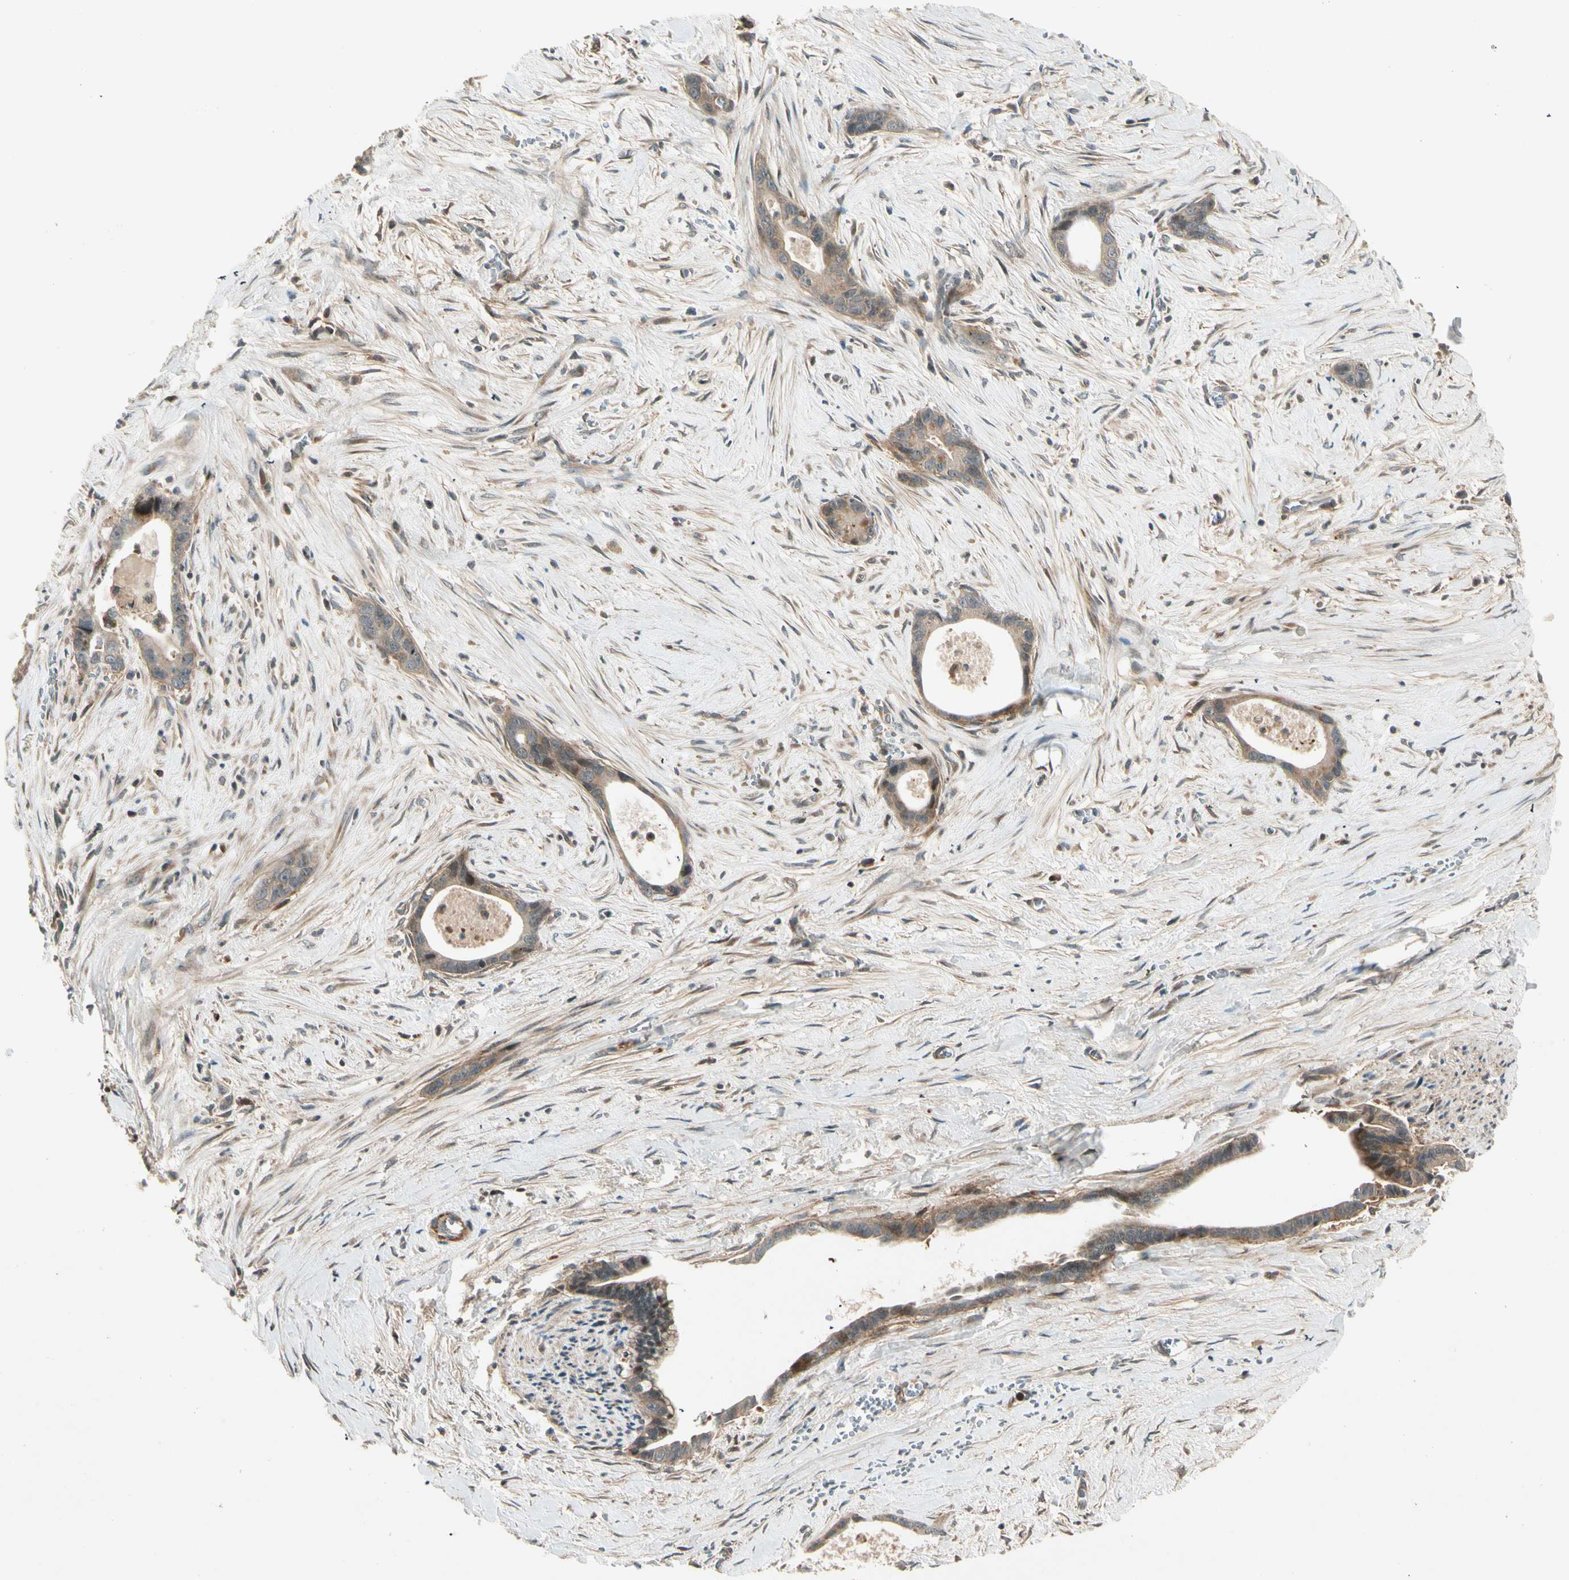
{"staining": {"intensity": "moderate", "quantity": ">75%", "location": "cytoplasmic/membranous"}, "tissue": "liver cancer", "cell_type": "Tumor cells", "image_type": "cancer", "snomed": [{"axis": "morphology", "description": "Cholangiocarcinoma"}, {"axis": "topography", "description": "Liver"}], "caption": "Human liver cancer stained with a protein marker shows moderate staining in tumor cells.", "gene": "ACVR1C", "patient": {"sex": "female", "age": 55}}